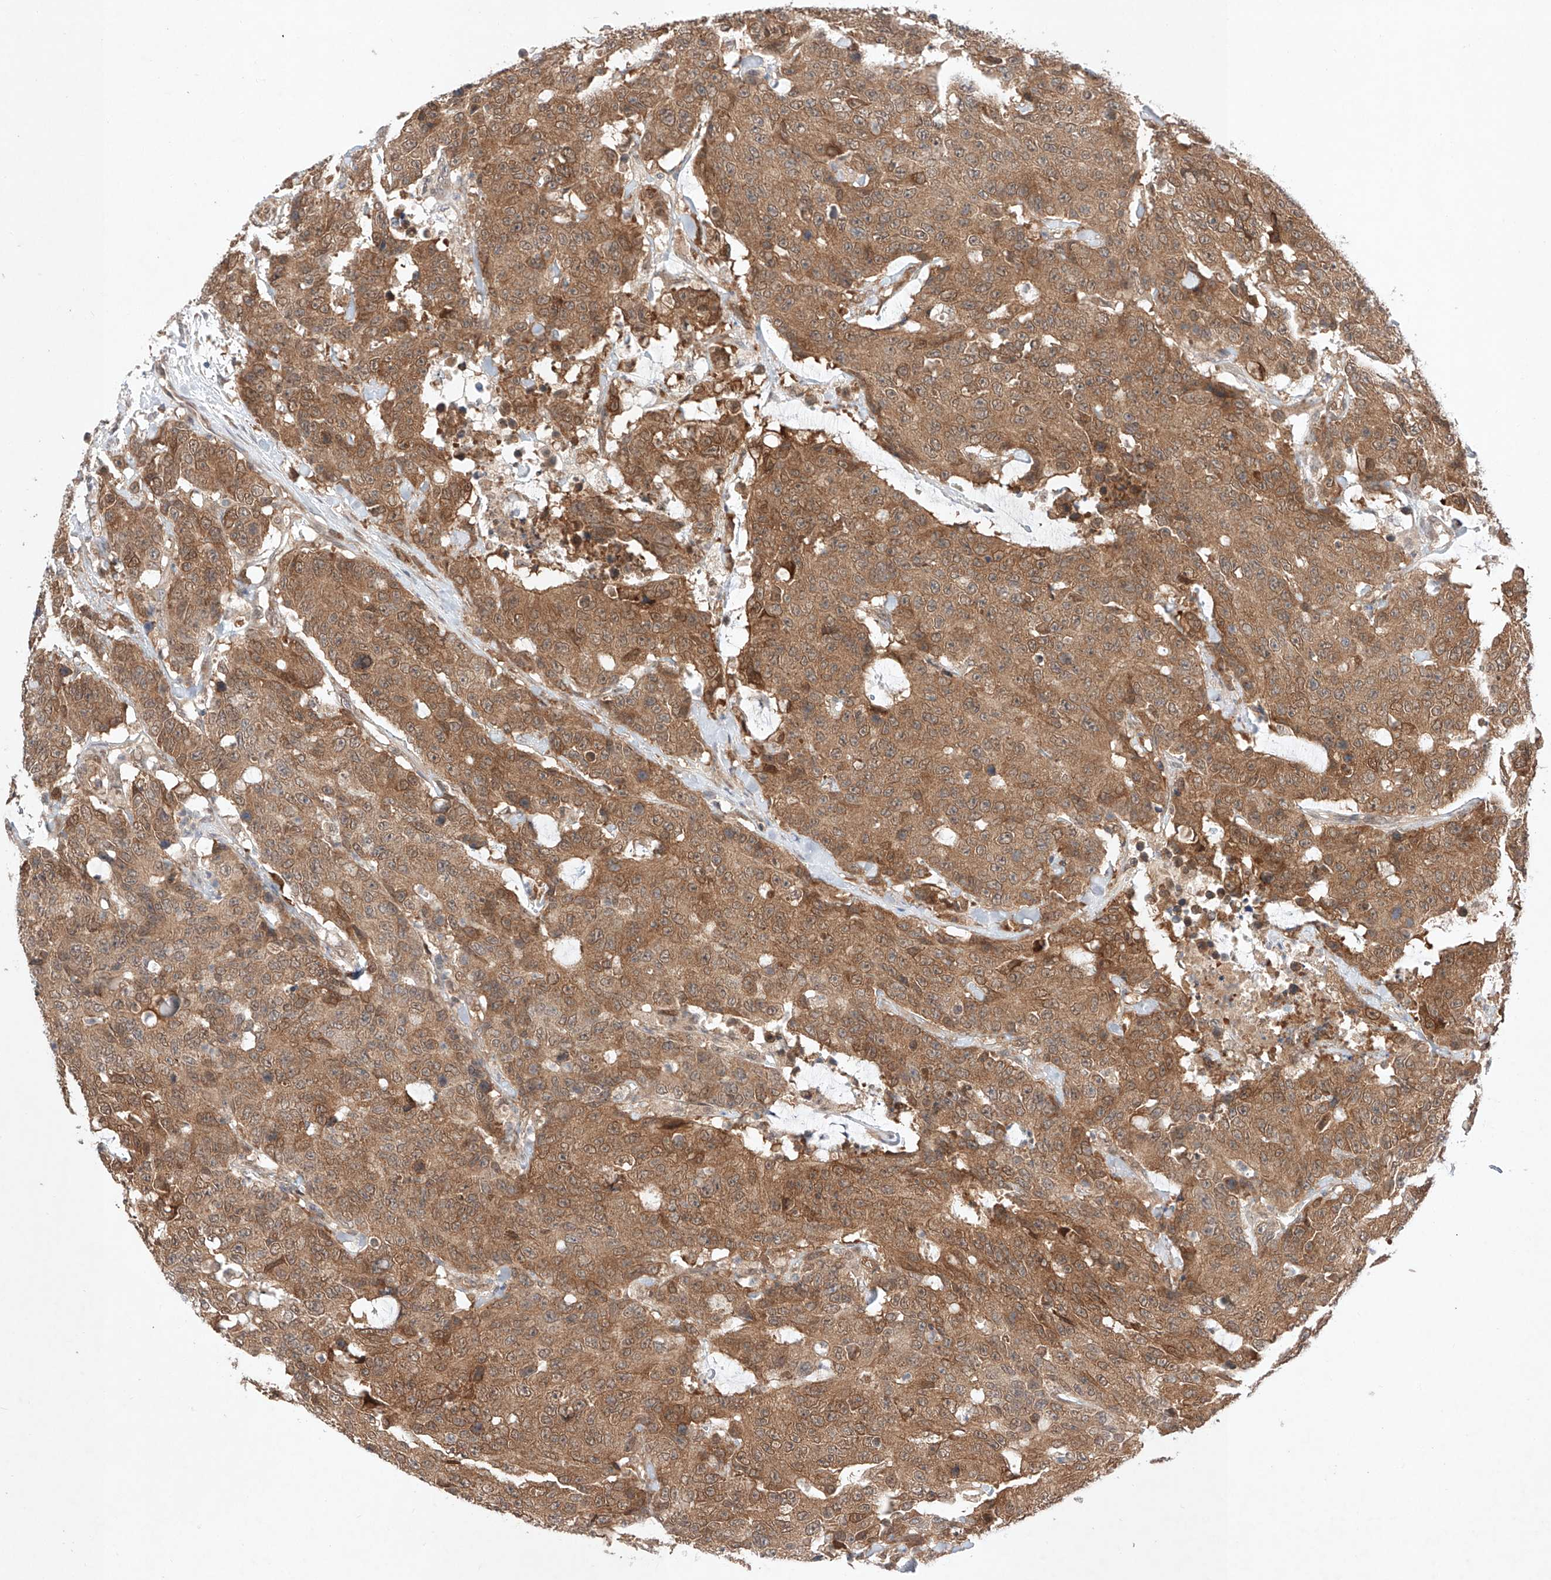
{"staining": {"intensity": "moderate", "quantity": ">75%", "location": "cytoplasmic/membranous"}, "tissue": "colorectal cancer", "cell_type": "Tumor cells", "image_type": "cancer", "snomed": [{"axis": "morphology", "description": "Adenocarcinoma, NOS"}, {"axis": "topography", "description": "Colon"}], "caption": "A medium amount of moderate cytoplasmic/membranous expression is present in about >75% of tumor cells in colorectal cancer tissue. (DAB IHC with brightfield microscopy, high magnification).", "gene": "ZNF124", "patient": {"sex": "female", "age": 86}}